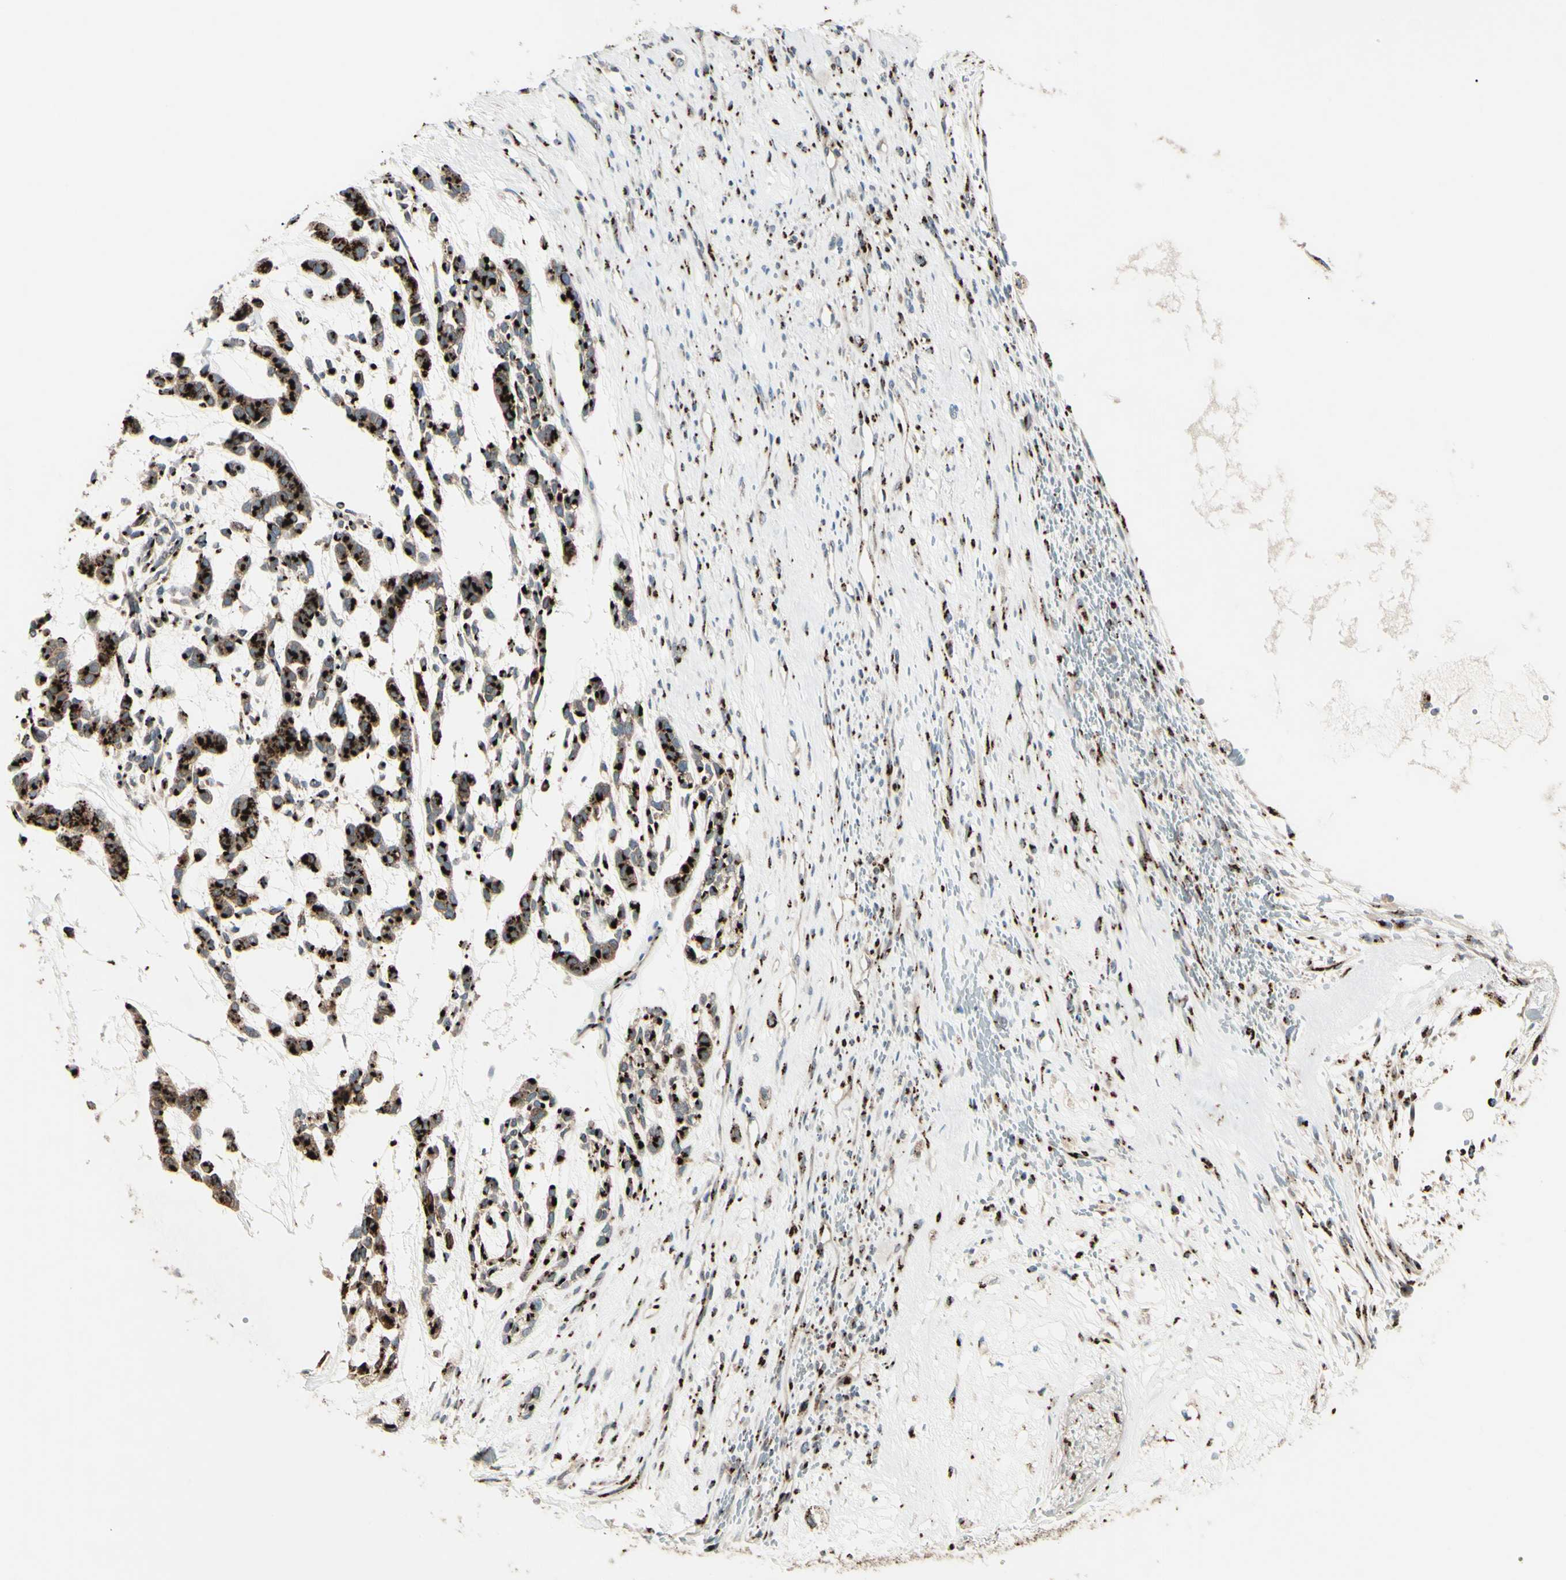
{"staining": {"intensity": "moderate", "quantity": ">75%", "location": "cytoplasmic/membranous"}, "tissue": "head and neck cancer", "cell_type": "Tumor cells", "image_type": "cancer", "snomed": [{"axis": "morphology", "description": "Adenocarcinoma, NOS"}, {"axis": "morphology", "description": "Adenoma, NOS"}, {"axis": "topography", "description": "Head-Neck"}], "caption": "High-power microscopy captured an immunohistochemistry (IHC) histopathology image of head and neck adenoma, revealing moderate cytoplasmic/membranous expression in about >75% of tumor cells. Nuclei are stained in blue.", "gene": "BPNT2", "patient": {"sex": "female", "age": 55}}